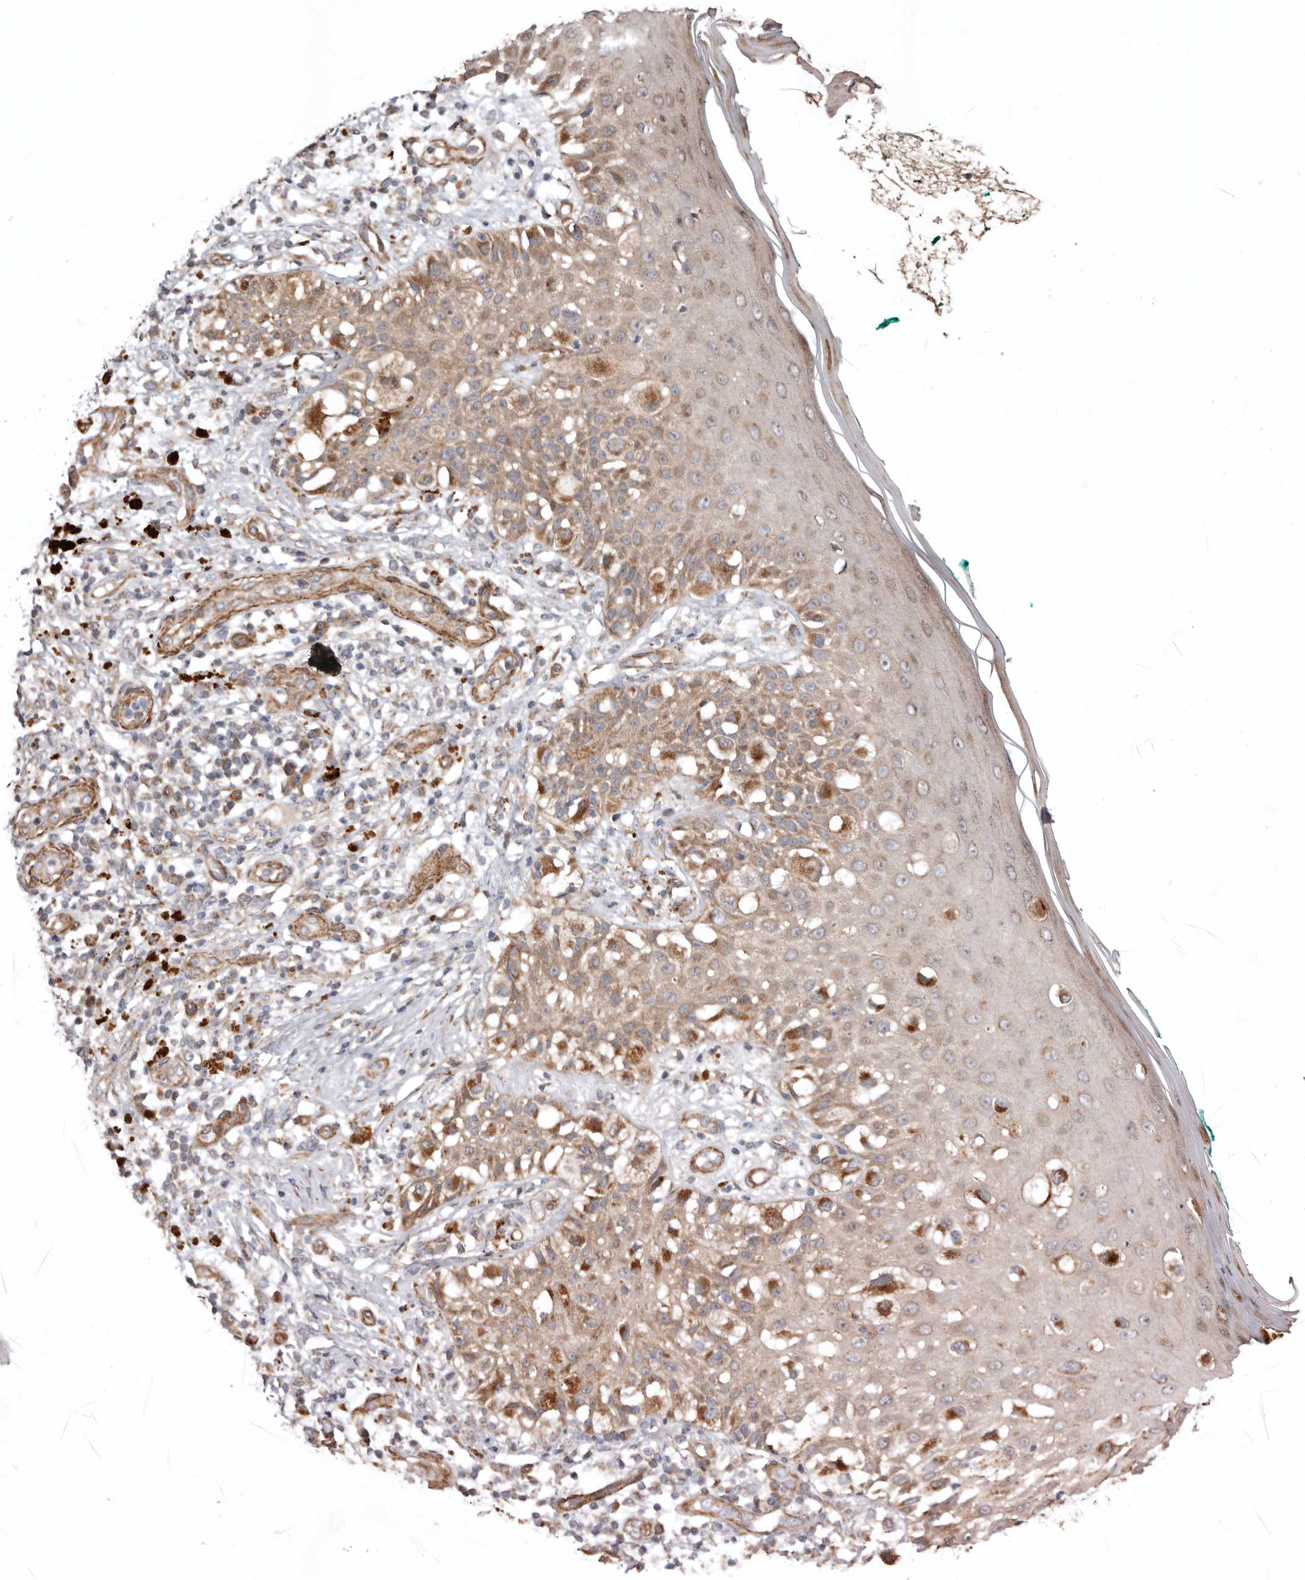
{"staining": {"intensity": "moderate", "quantity": ">75%", "location": "cytoplasmic/membranous"}, "tissue": "melanoma", "cell_type": "Tumor cells", "image_type": "cancer", "snomed": [{"axis": "morphology", "description": "Malignant melanoma, NOS"}, {"axis": "topography", "description": "Skin"}], "caption": "Moderate cytoplasmic/membranous staining is present in about >75% of tumor cells in melanoma.", "gene": "PROKR1", "patient": {"sex": "female", "age": 81}}